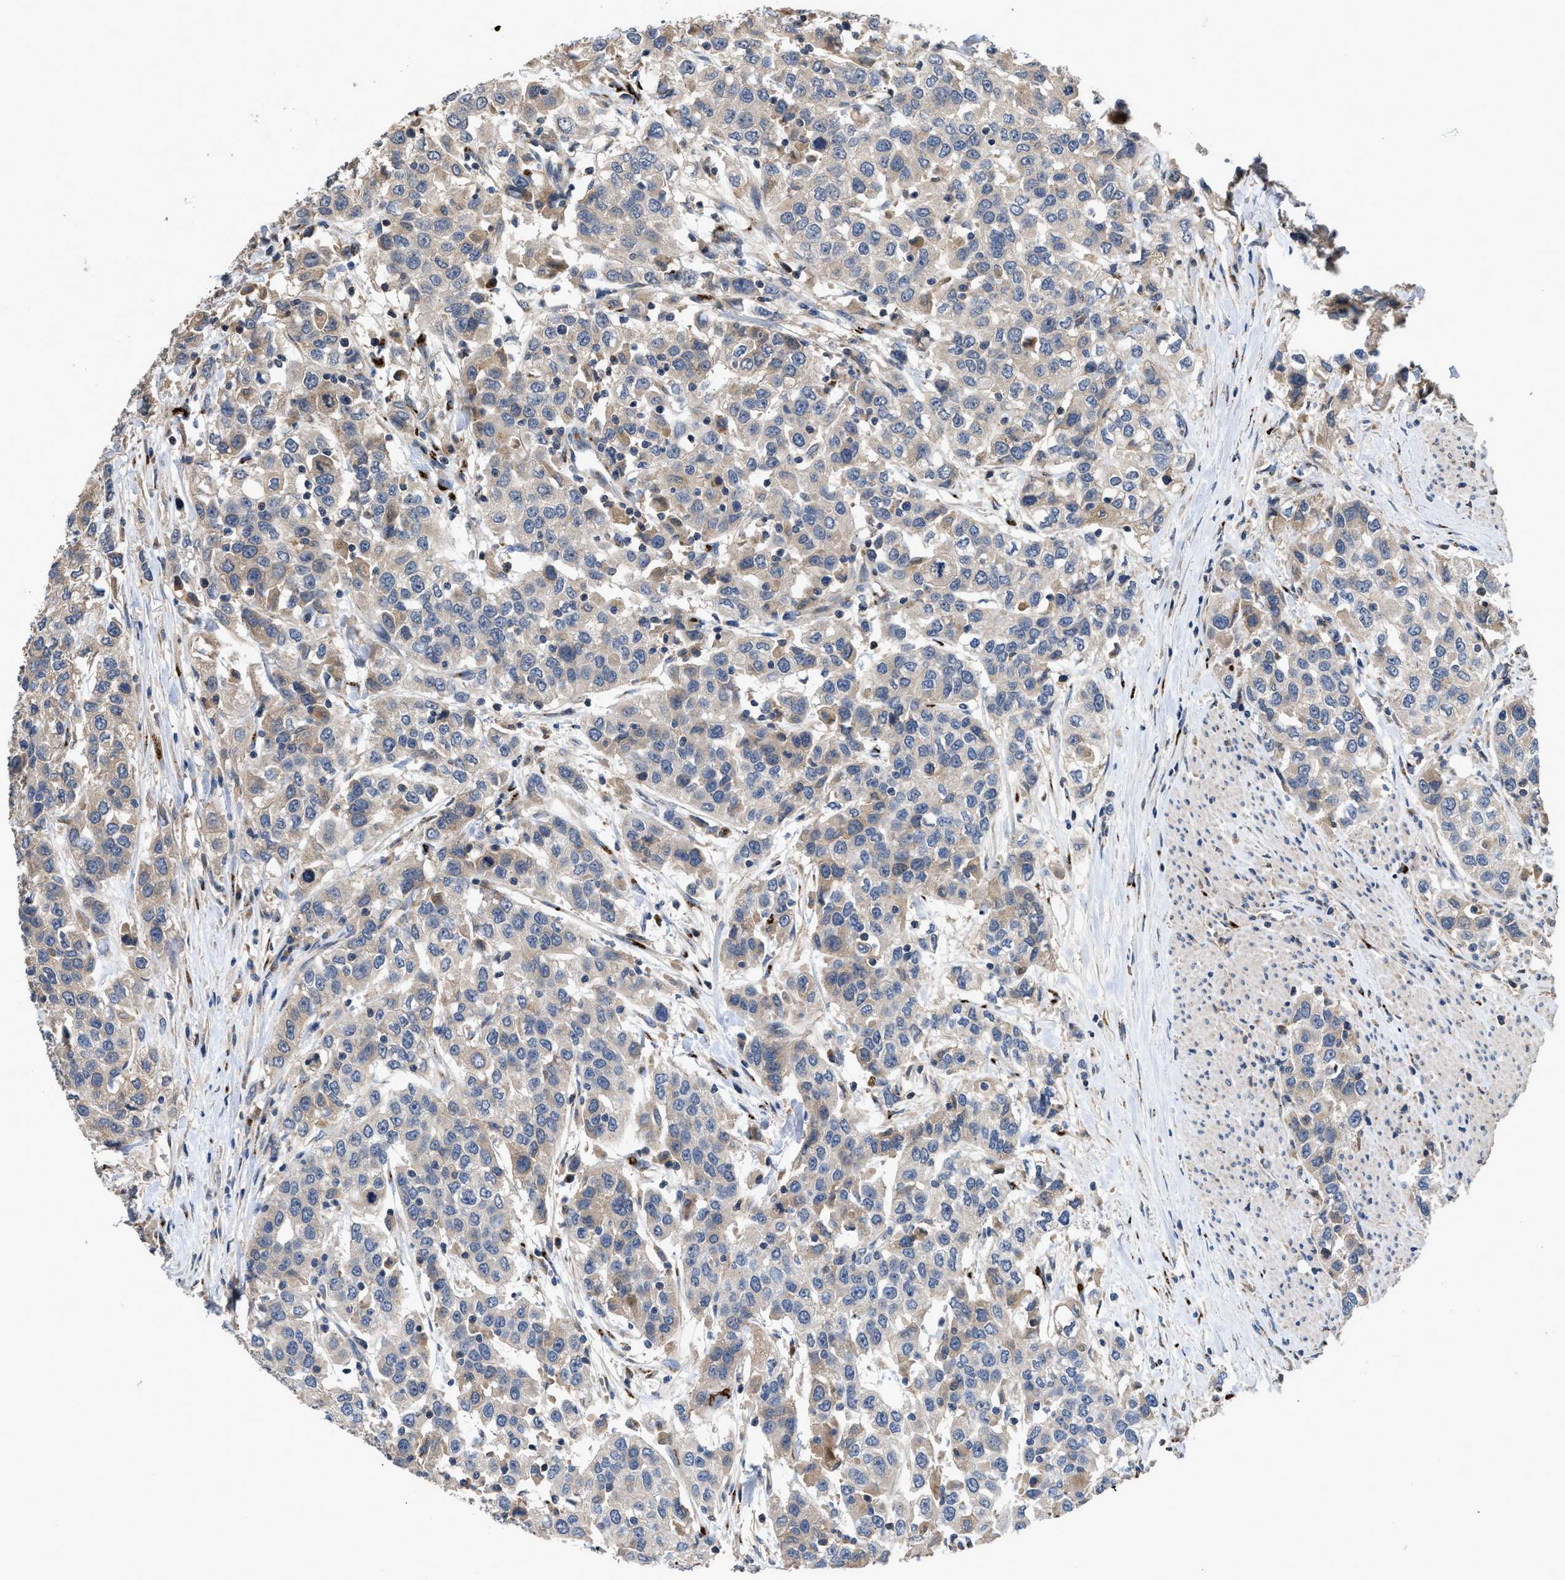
{"staining": {"intensity": "weak", "quantity": "25%-75%", "location": "cytoplasmic/membranous"}, "tissue": "urothelial cancer", "cell_type": "Tumor cells", "image_type": "cancer", "snomed": [{"axis": "morphology", "description": "Urothelial carcinoma, High grade"}, {"axis": "topography", "description": "Urinary bladder"}], "caption": "The immunohistochemical stain shows weak cytoplasmic/membranous expression in tumor cells of urothelial cancer tissue.", "gene": "SIK2", "patient": {"sex": "female", "age": 80}}